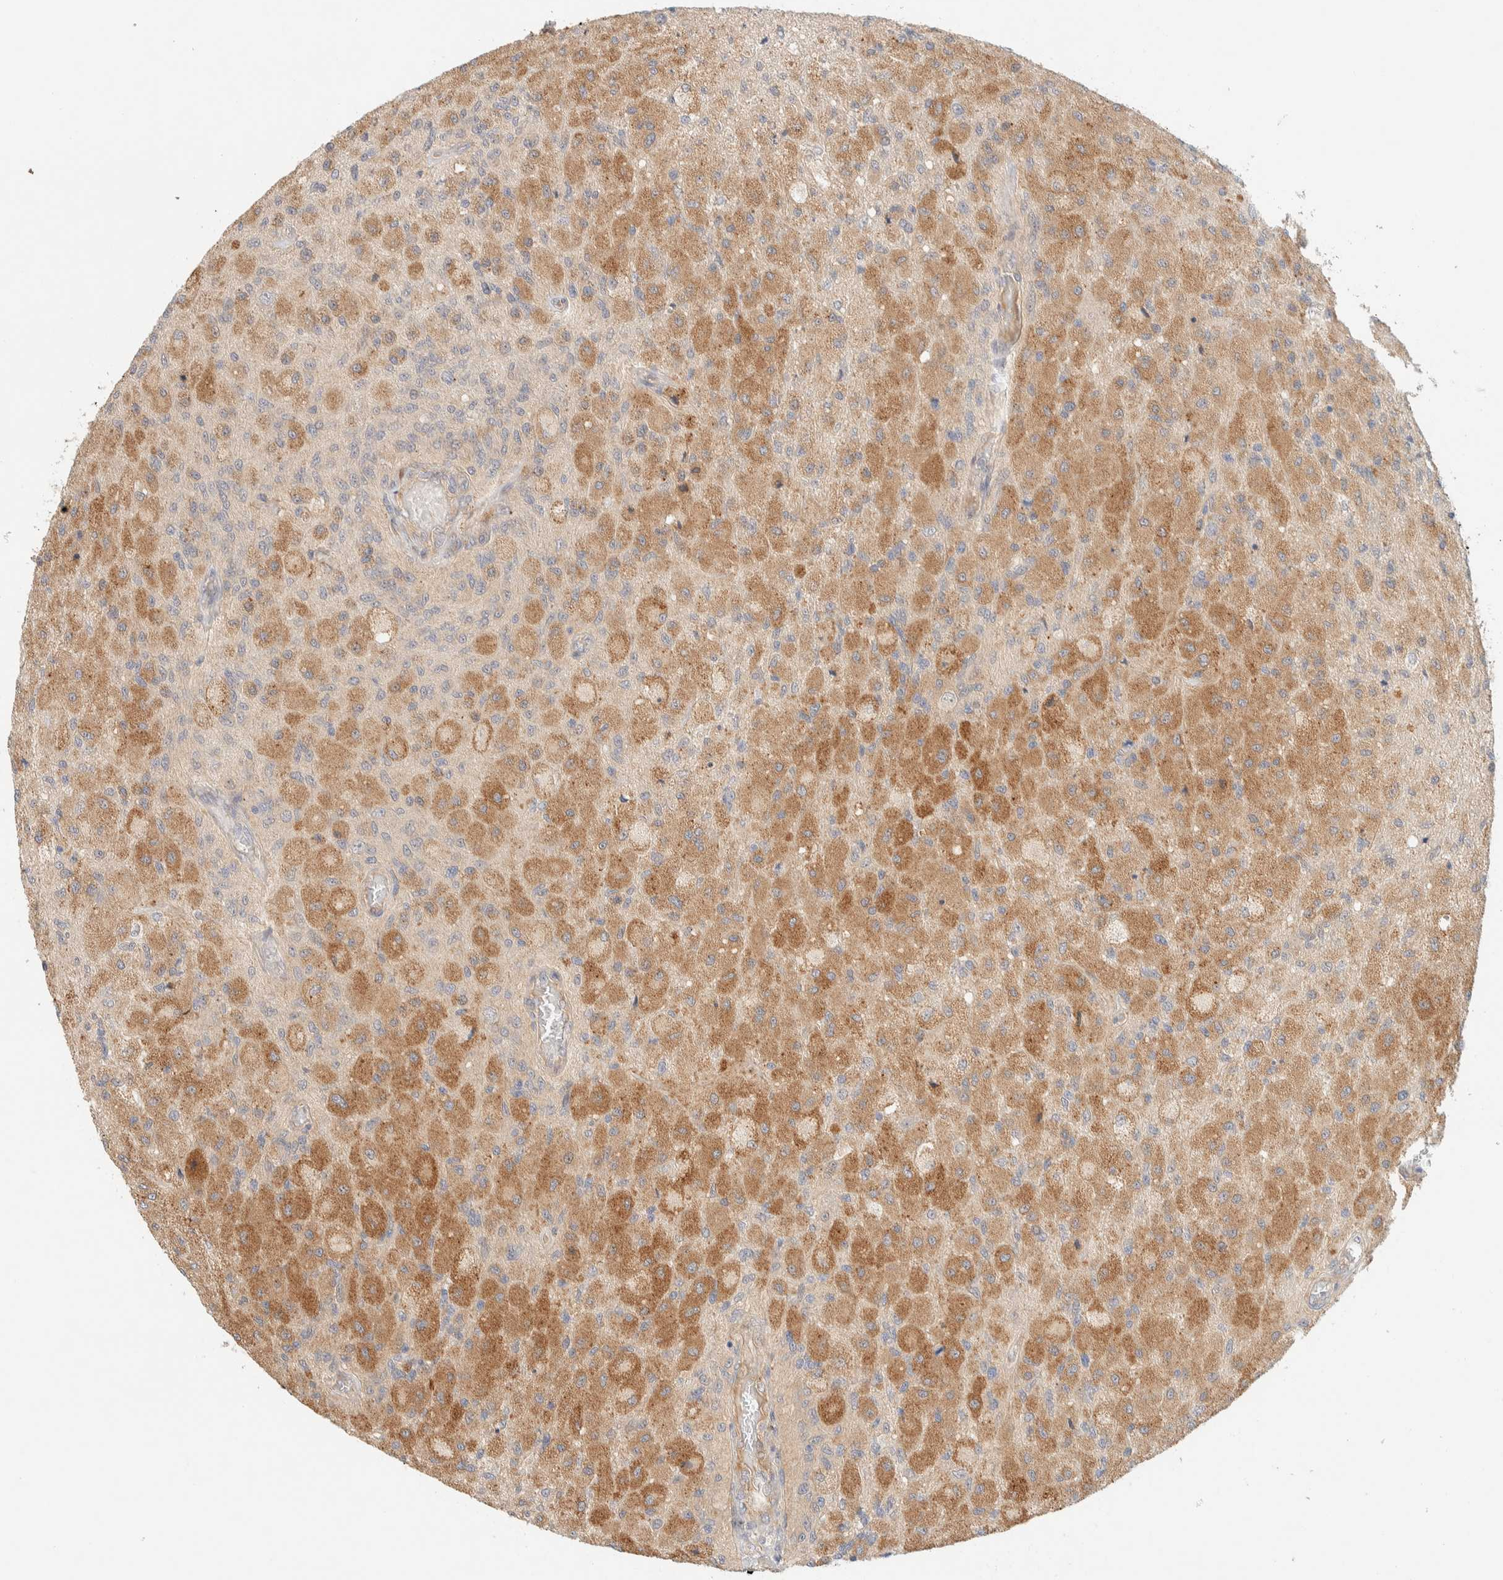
{"staining": {"intensity": "moderate", "quantity": ">75%", "location": "cytoplasmic/membranous"}, "tissue": "glioma", "cell_type": "Tumor cells", "image_type": "cancer", "snomed": [{"axis": "morphology", "description": "Normal tissue, NOS"}, {"axis": "morphology", "description": "Glioma, malignant, High grade"}, {"axis": "topography", "description": "Cerebral cortex"}], "caption": "This micrograph exhibits glioma stained with IHC to label a protein in brown. The cytoplasmic/membranous of tumor cells show moderate positivity for the protein. Nuclei are counter-stained blue.", "gene": "FAT1", "patient": {"sex": "male", "age": 77}}